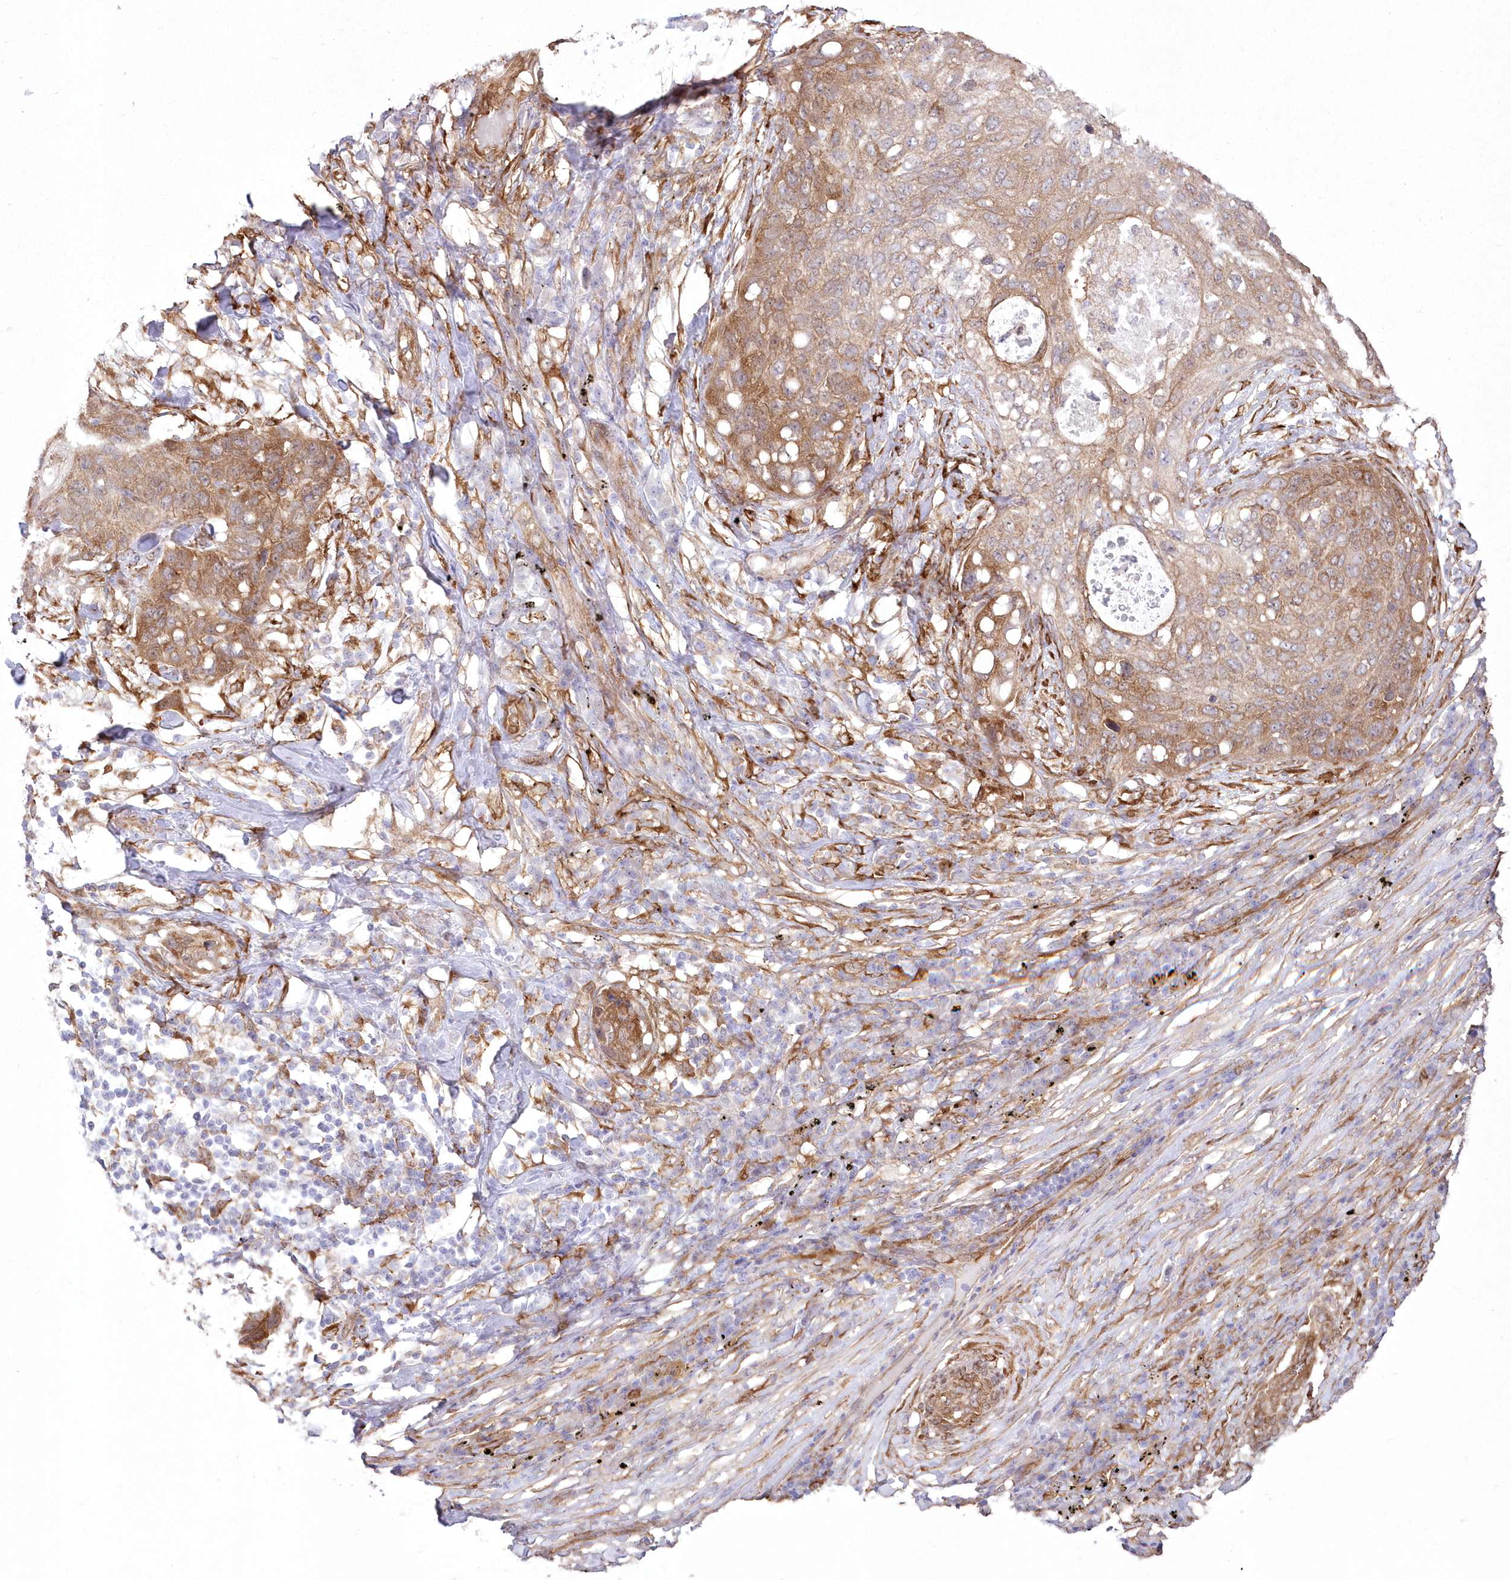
{"staining": {"intensity": "moderate", "quantity": ">75%", "location": "cytoplasmic/membranous"}, "tissue": "lung cancer", "cell_type": "Tumor cells", "image_type": "cancer", "snomed": [{"axis": "morphology", "description": "Squamous cell carcinoma, NOS"}, {"axis": "topography", "description": "Lung"}], "caption": "A brown stain highlights moderate cytoplasmic/membranous staining of a protein in lung squamous cell carcinoma tumor cells.", "gene": "SH3PXD2B", "patient": {"sex": "female", "age": 63}}